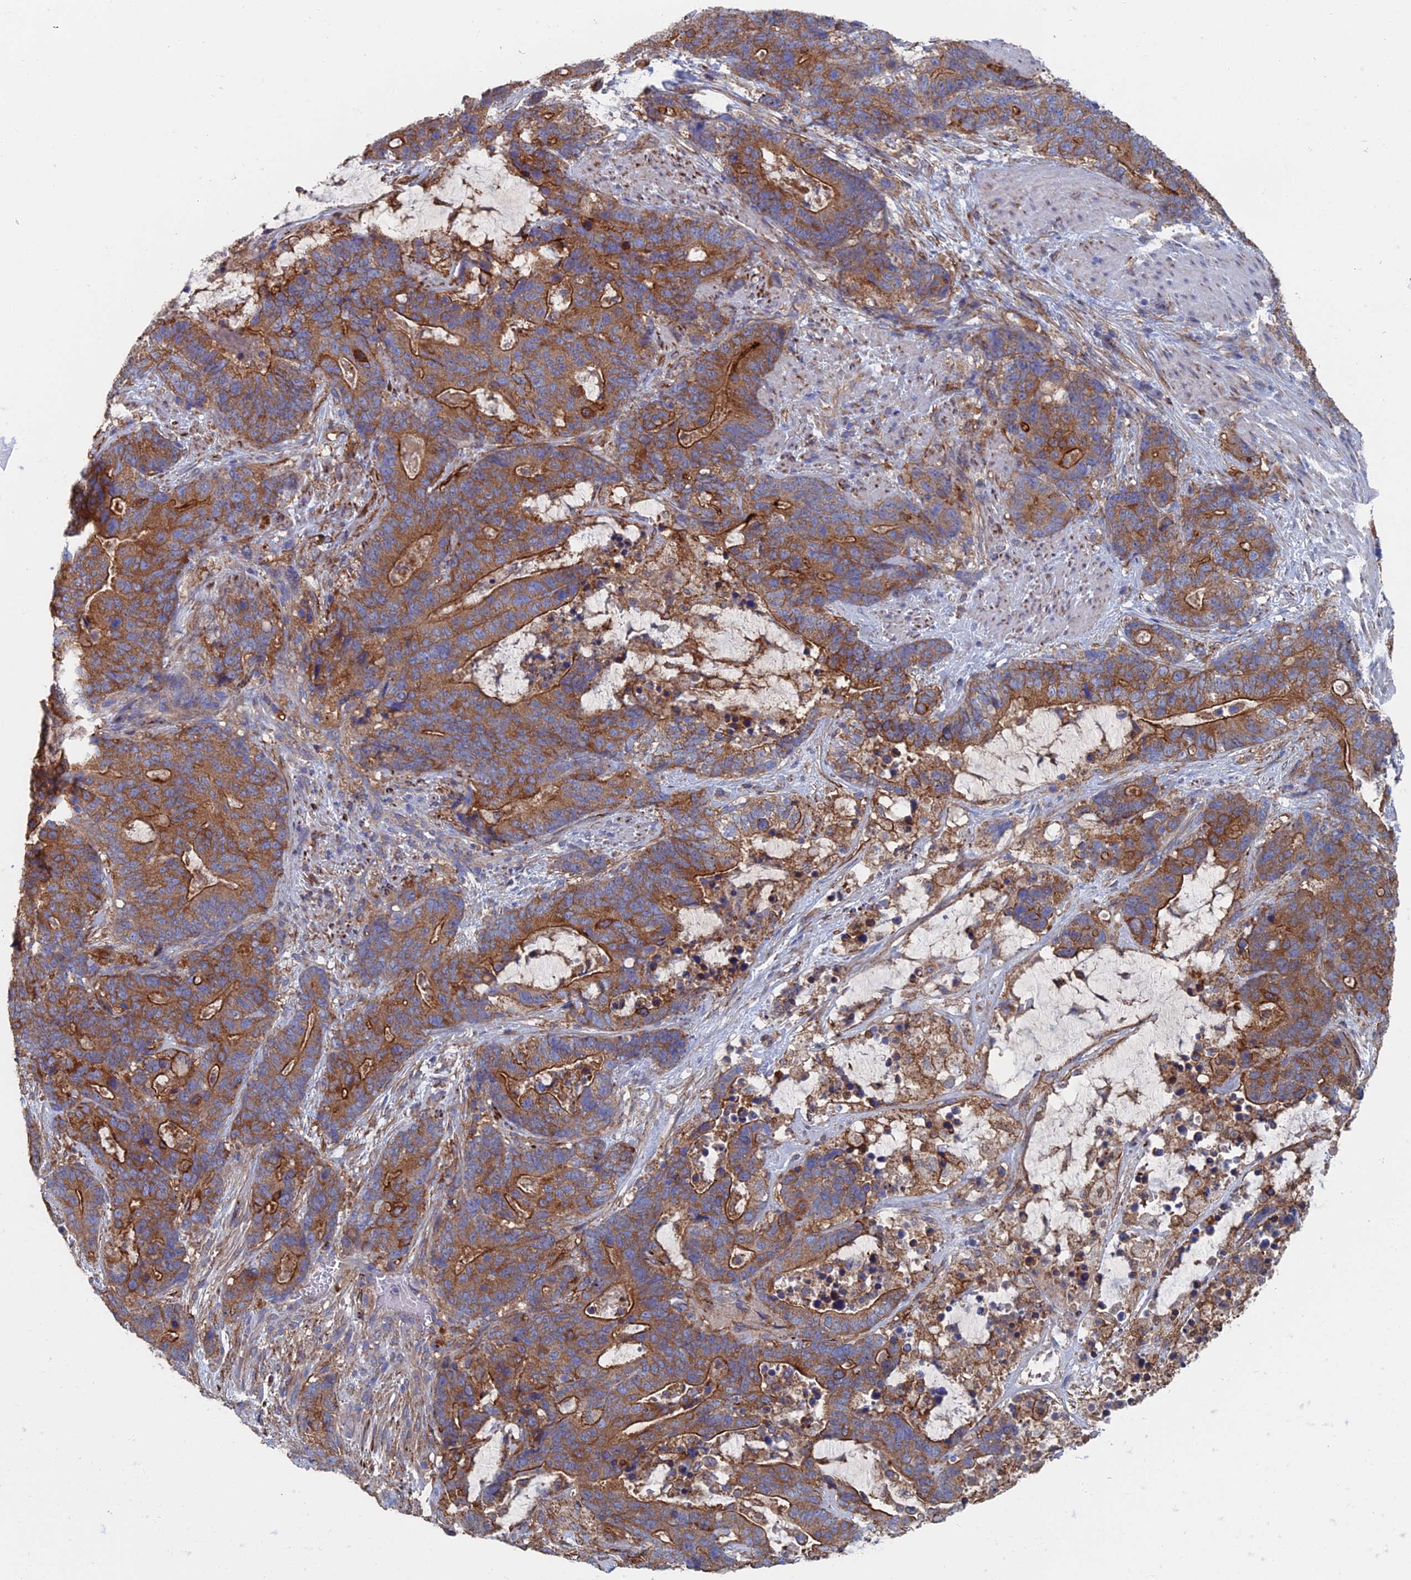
{"staining": {"intensity": "moderate", "quantity": ">75%", "location": "cytoplasmic/membranous"}, "tissue": "stomach cancer", "cell_type": "Tumor cells", "image_type": "cancer", "snomed": [{"axis": "morphology", "description": "Adenocarcinoma, NOS"}, {"axis": "topography", "description": "Stomach"}], "caption": "Tumor cells exhibit medium levels of moderate cytoplasmic/membranous positivity in approximately >75% of cells in human stomach cancer (adenocarcinoma).", "gene": "SNX11", "patient": {"sex": "female", "age": 76}}